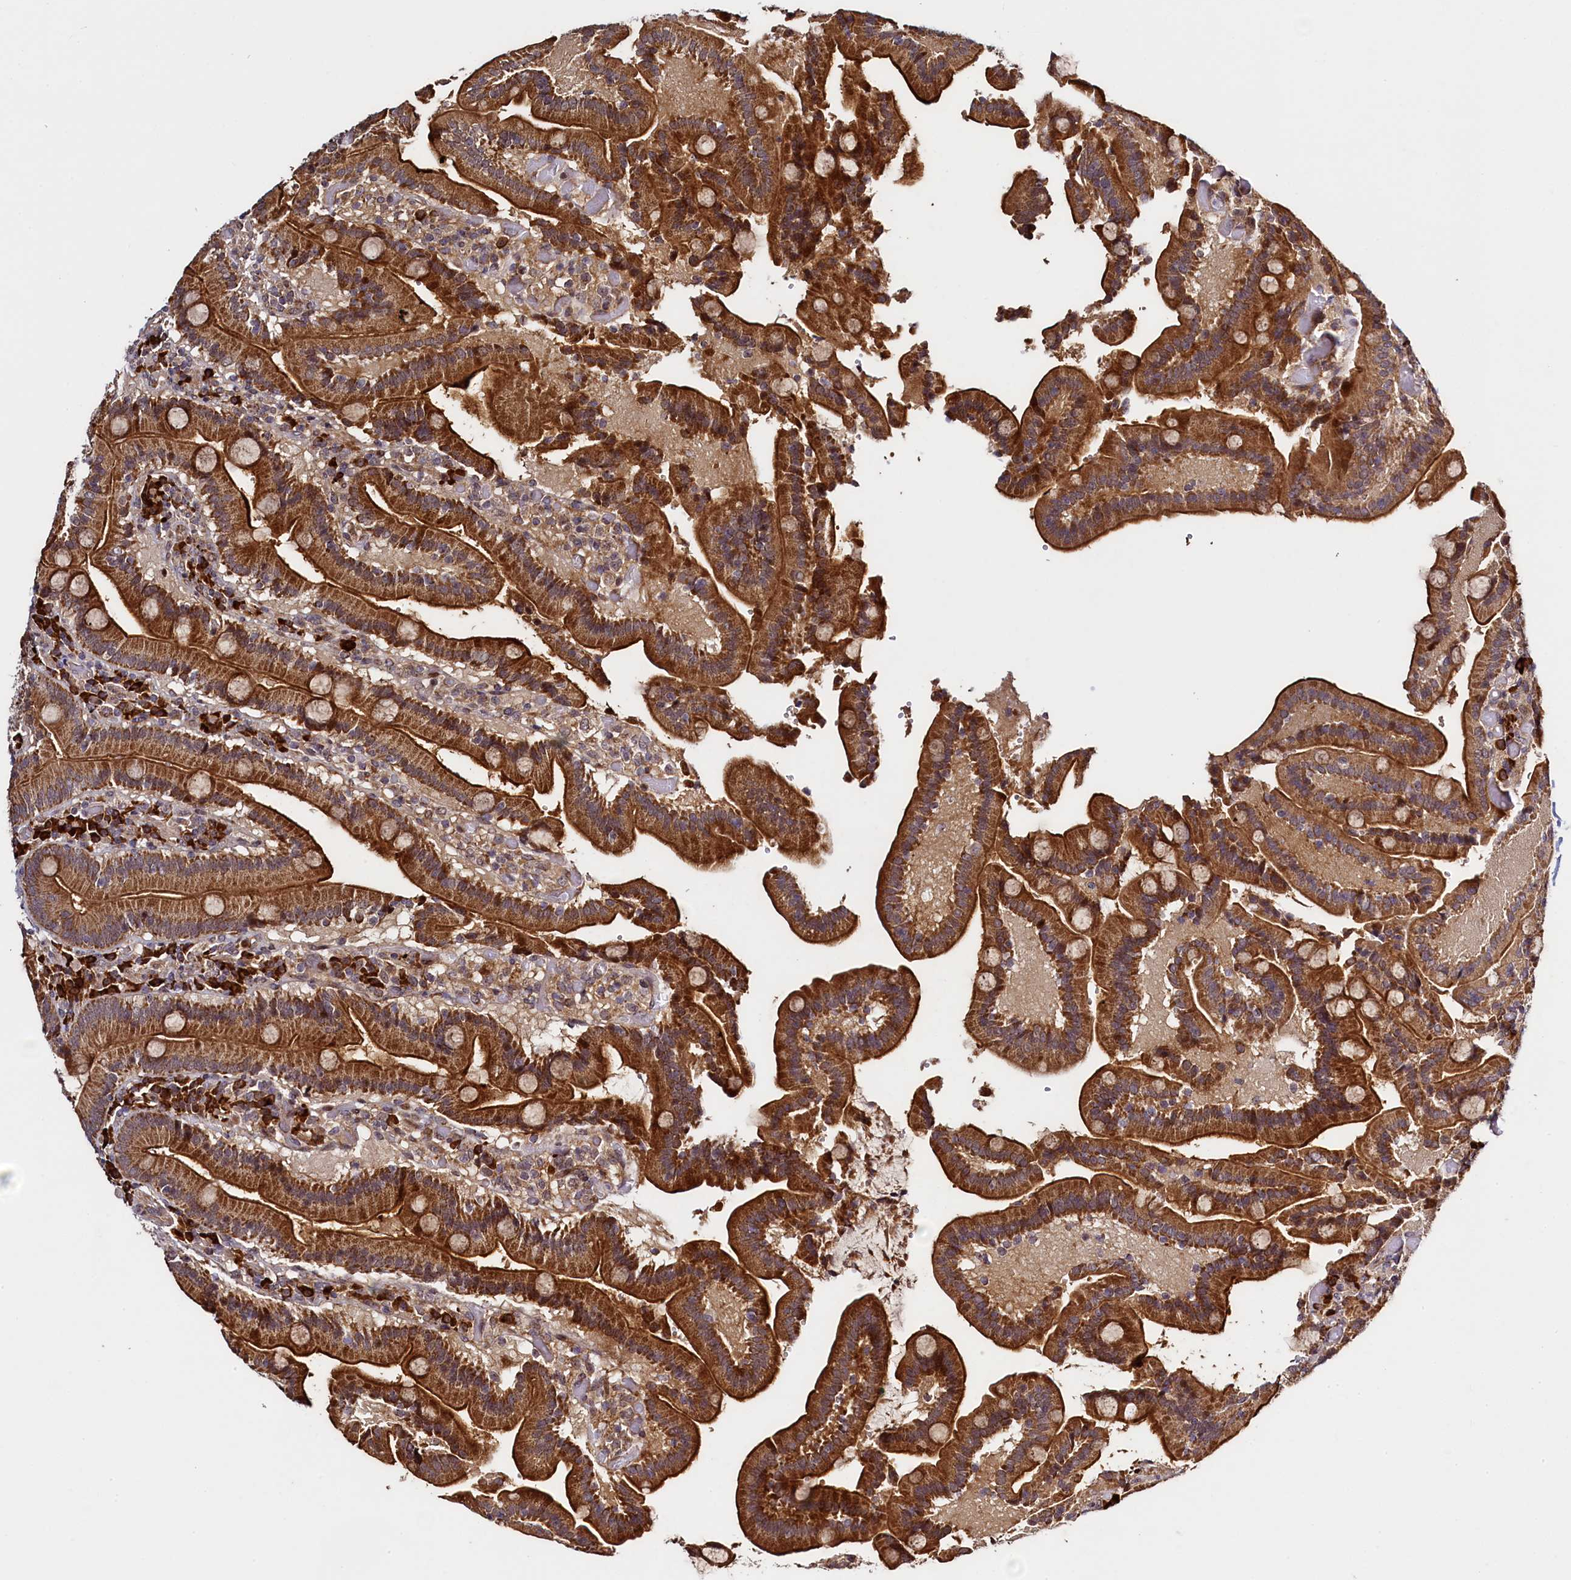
{"staining": {"intensity": "strong", "quantity": ">75%", "location": "cytoplasmic/membranous"}, "tissue": "duodenum", "cell_type": "Glandular cells", "image_type": "normal", "snomed": [{"axis": "morphology", "description": "Normal tissue, NOS"}, {"axis": "topography", "description": "Duodenum"}], "caption": "Glandular cells display high levels of strong cytoplasmic/membranous positivity in about >75% of cells in benign duodenum. The staining is performed using DAB brown chromogen to label protein expression. The nuclei are counter-stained blue using hematoxylin.", "gene": "RBFA", "patient": {"sex": "female", "age": 62}}